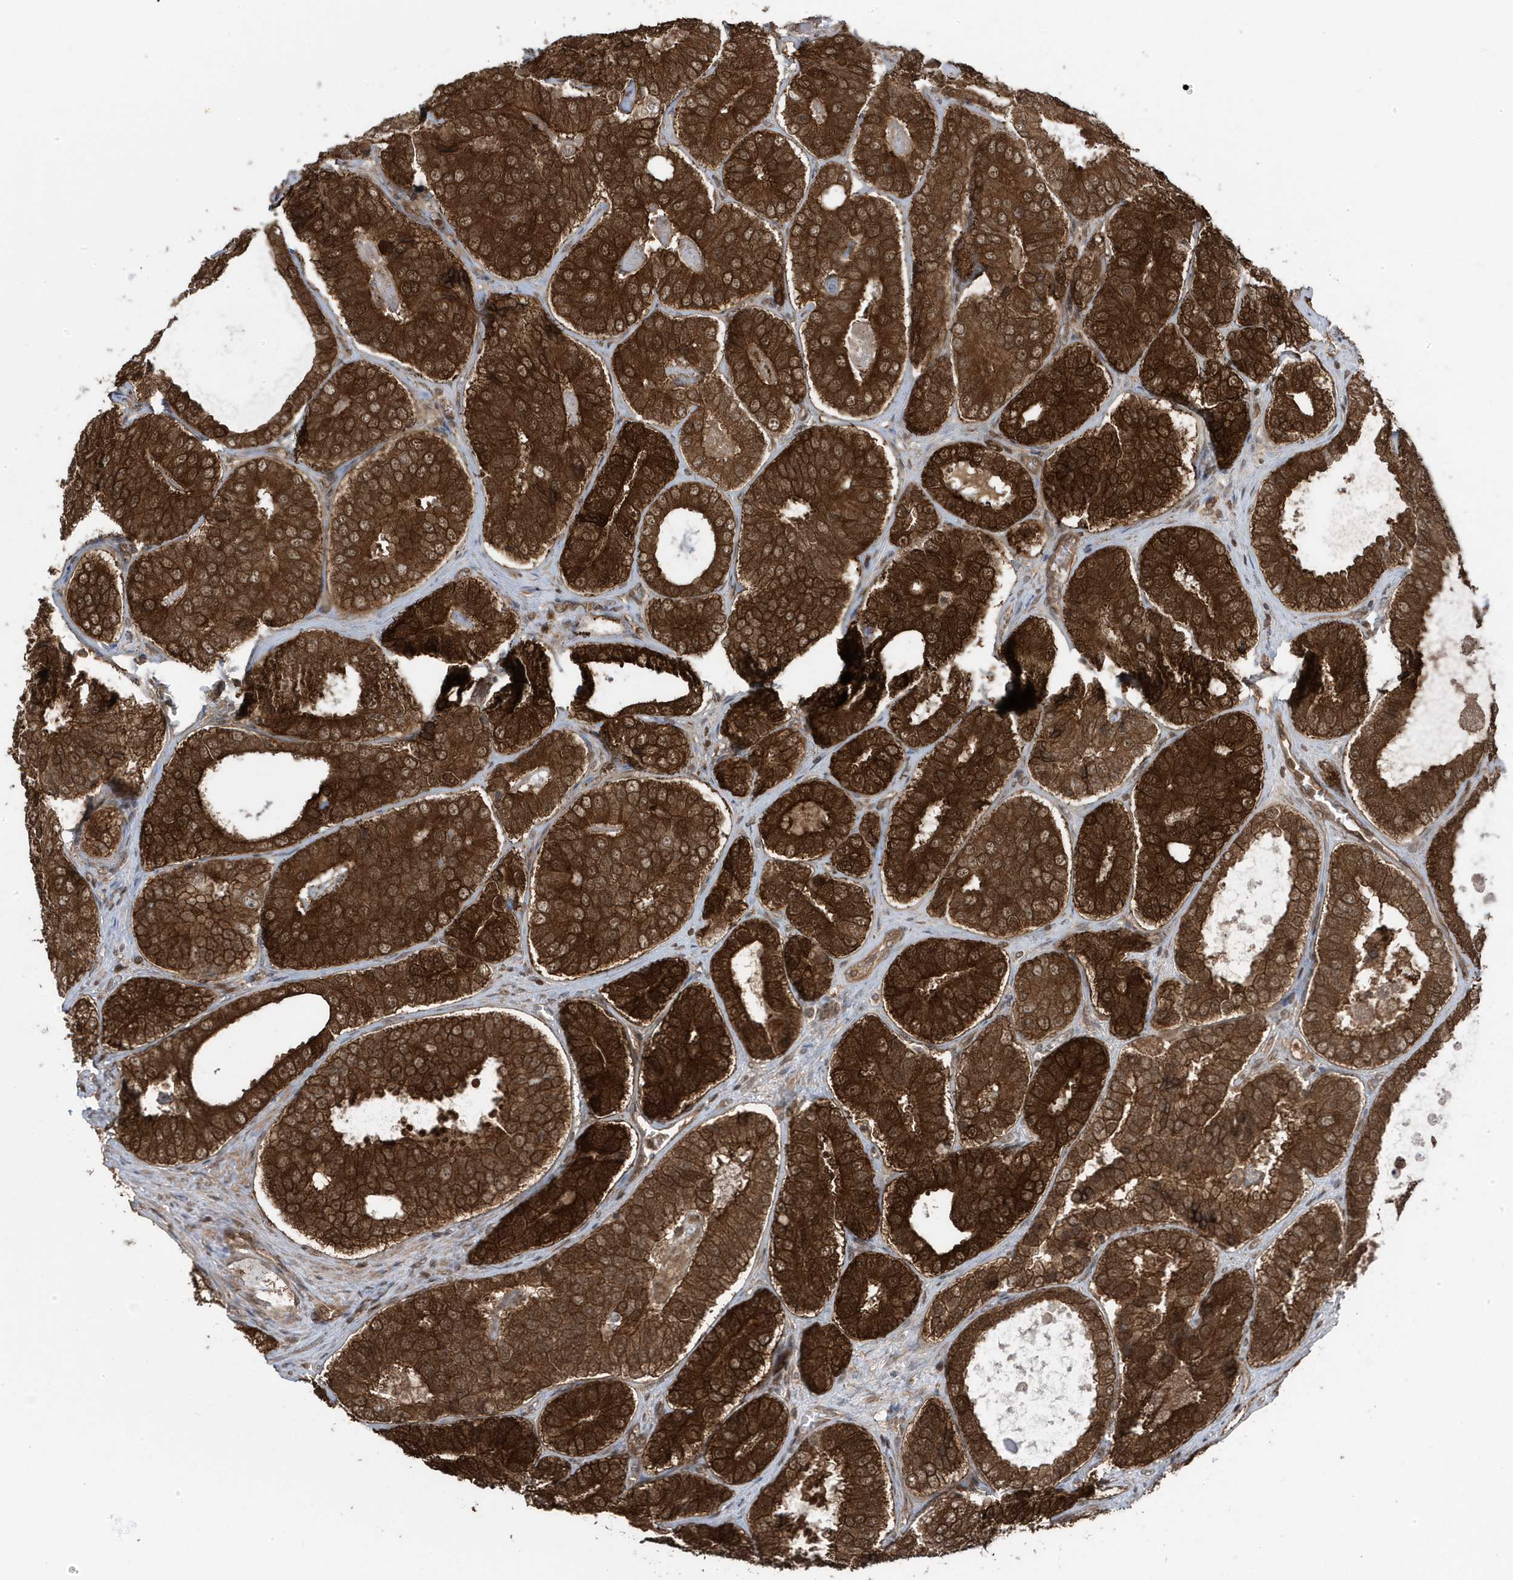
{"staining": {"intensity": "strong", "quantity": ">75%", "location": "cytoplasmic/membranous"}, "tissue": "prostate cancer", "cell_type": "Tumor cells", "image_type": "cancer", "snomed": [{"axis": "morphology", "description": "Adenocarcinoma, High grade"}, {"axis": "topography", "description": "Prostate"}], "caption": "Approximately >75% of tumor cells in prostate cancer (adenocarcinoma (high-grade)) reveal strong cytoplasmic/membranous protein staining as visualized by brown immunohistochemical staining.", "gene": "MAPK1IP1L", "patient": {"sex": "male", "age": 56}}